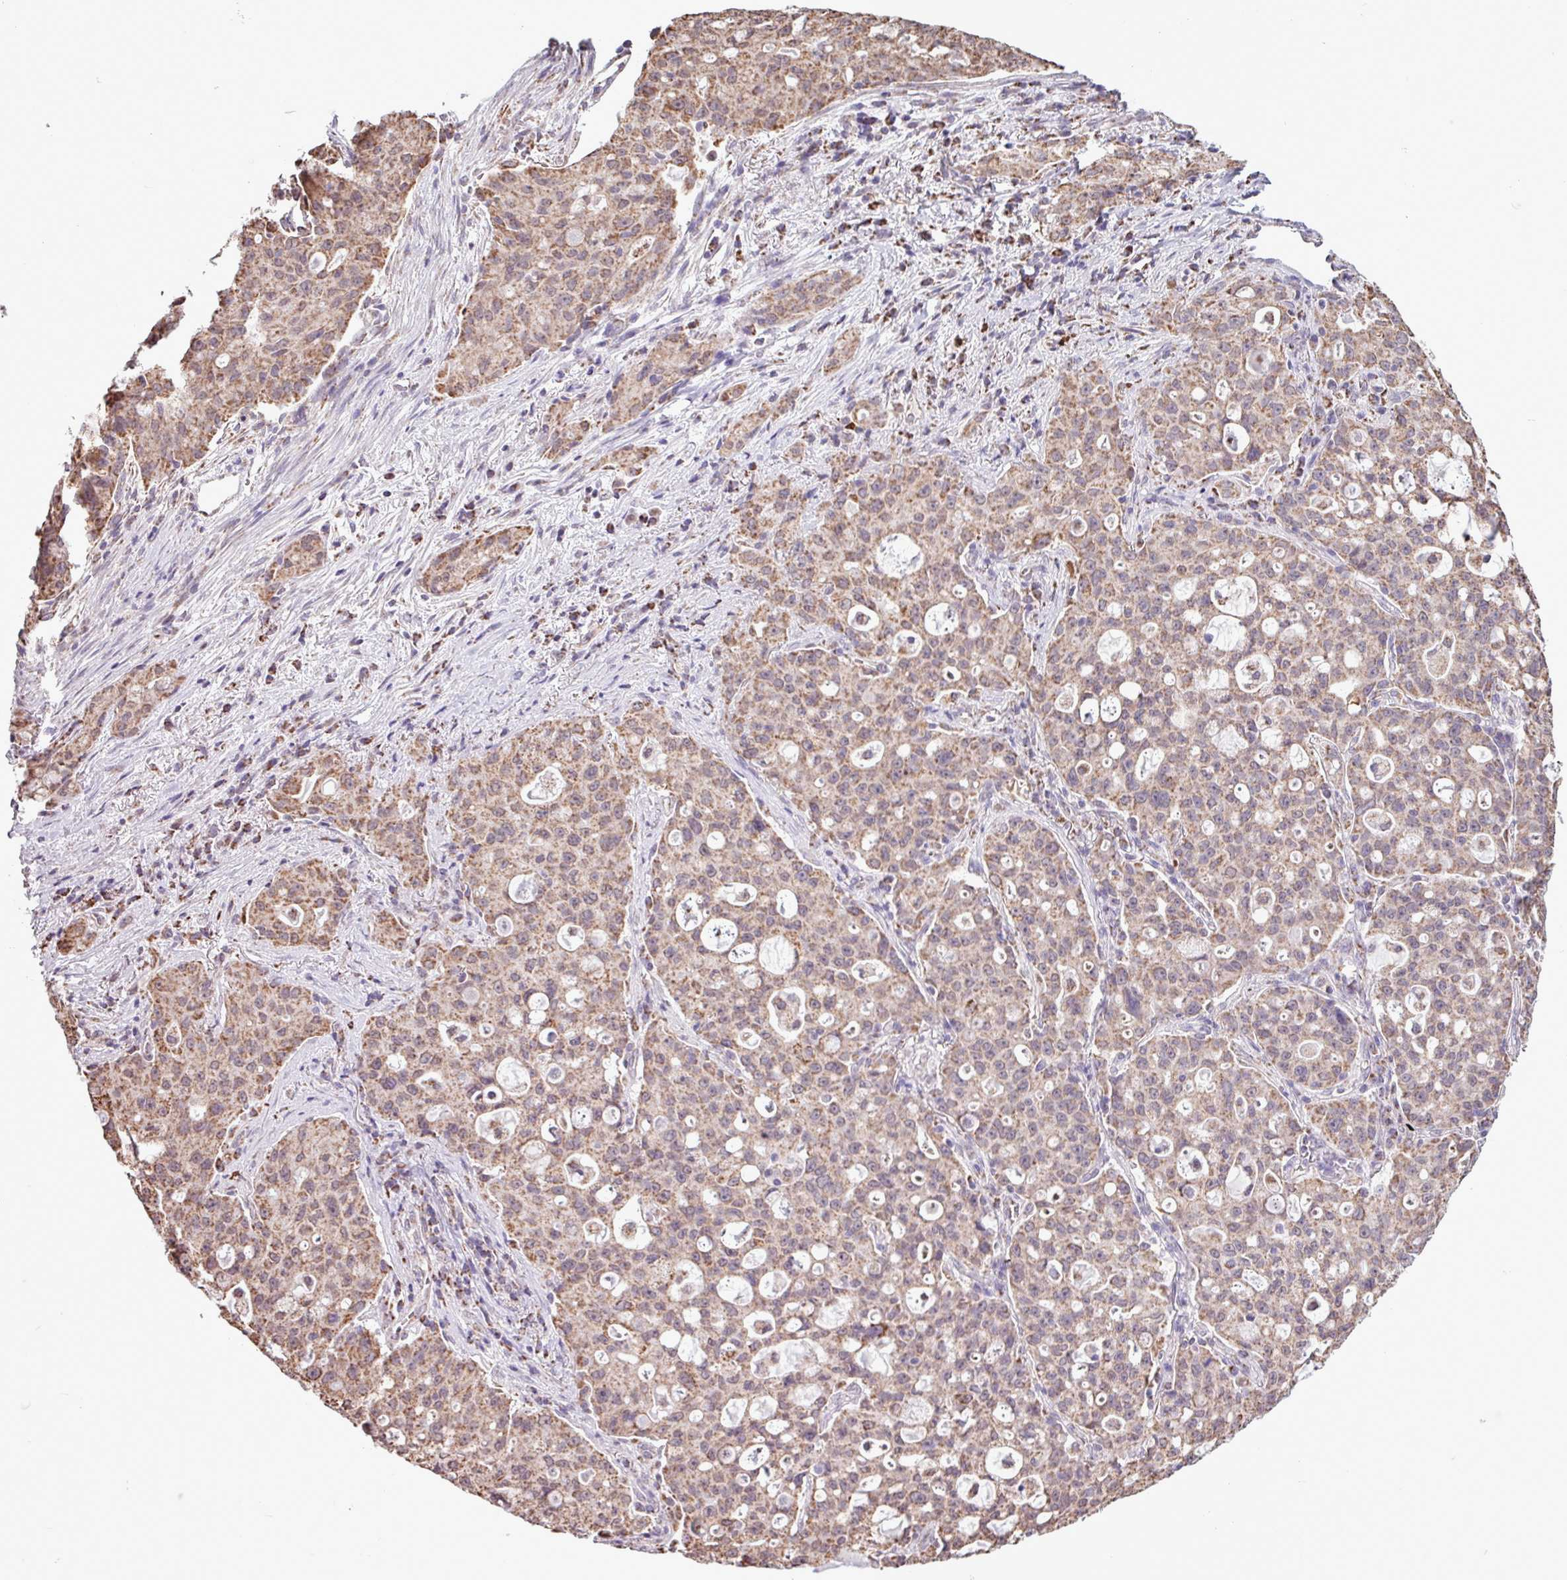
{"staining": {"intensity": "moderate", "quantity": ">75%", "location": "cytoplasmic/membranous"}, "tissue": "lung cancer", "cell_type": "Tumor cells", "image_type": "cancer", "snomed": [{"axis": "morphology", "description": "Adenocarcinoma, NOS"}, {"axis": "topography", "description": "Lung"}], "caption": "Lung cancer stained with DAB (3,3'-diaminobenzidine) IHC demonstrates medium levels of moderate cytoplasmic/membranous positivity in approximately >75% of tumor cells.", "gene": "ALG8", "patient": {"sex": "female", "age": 44}}